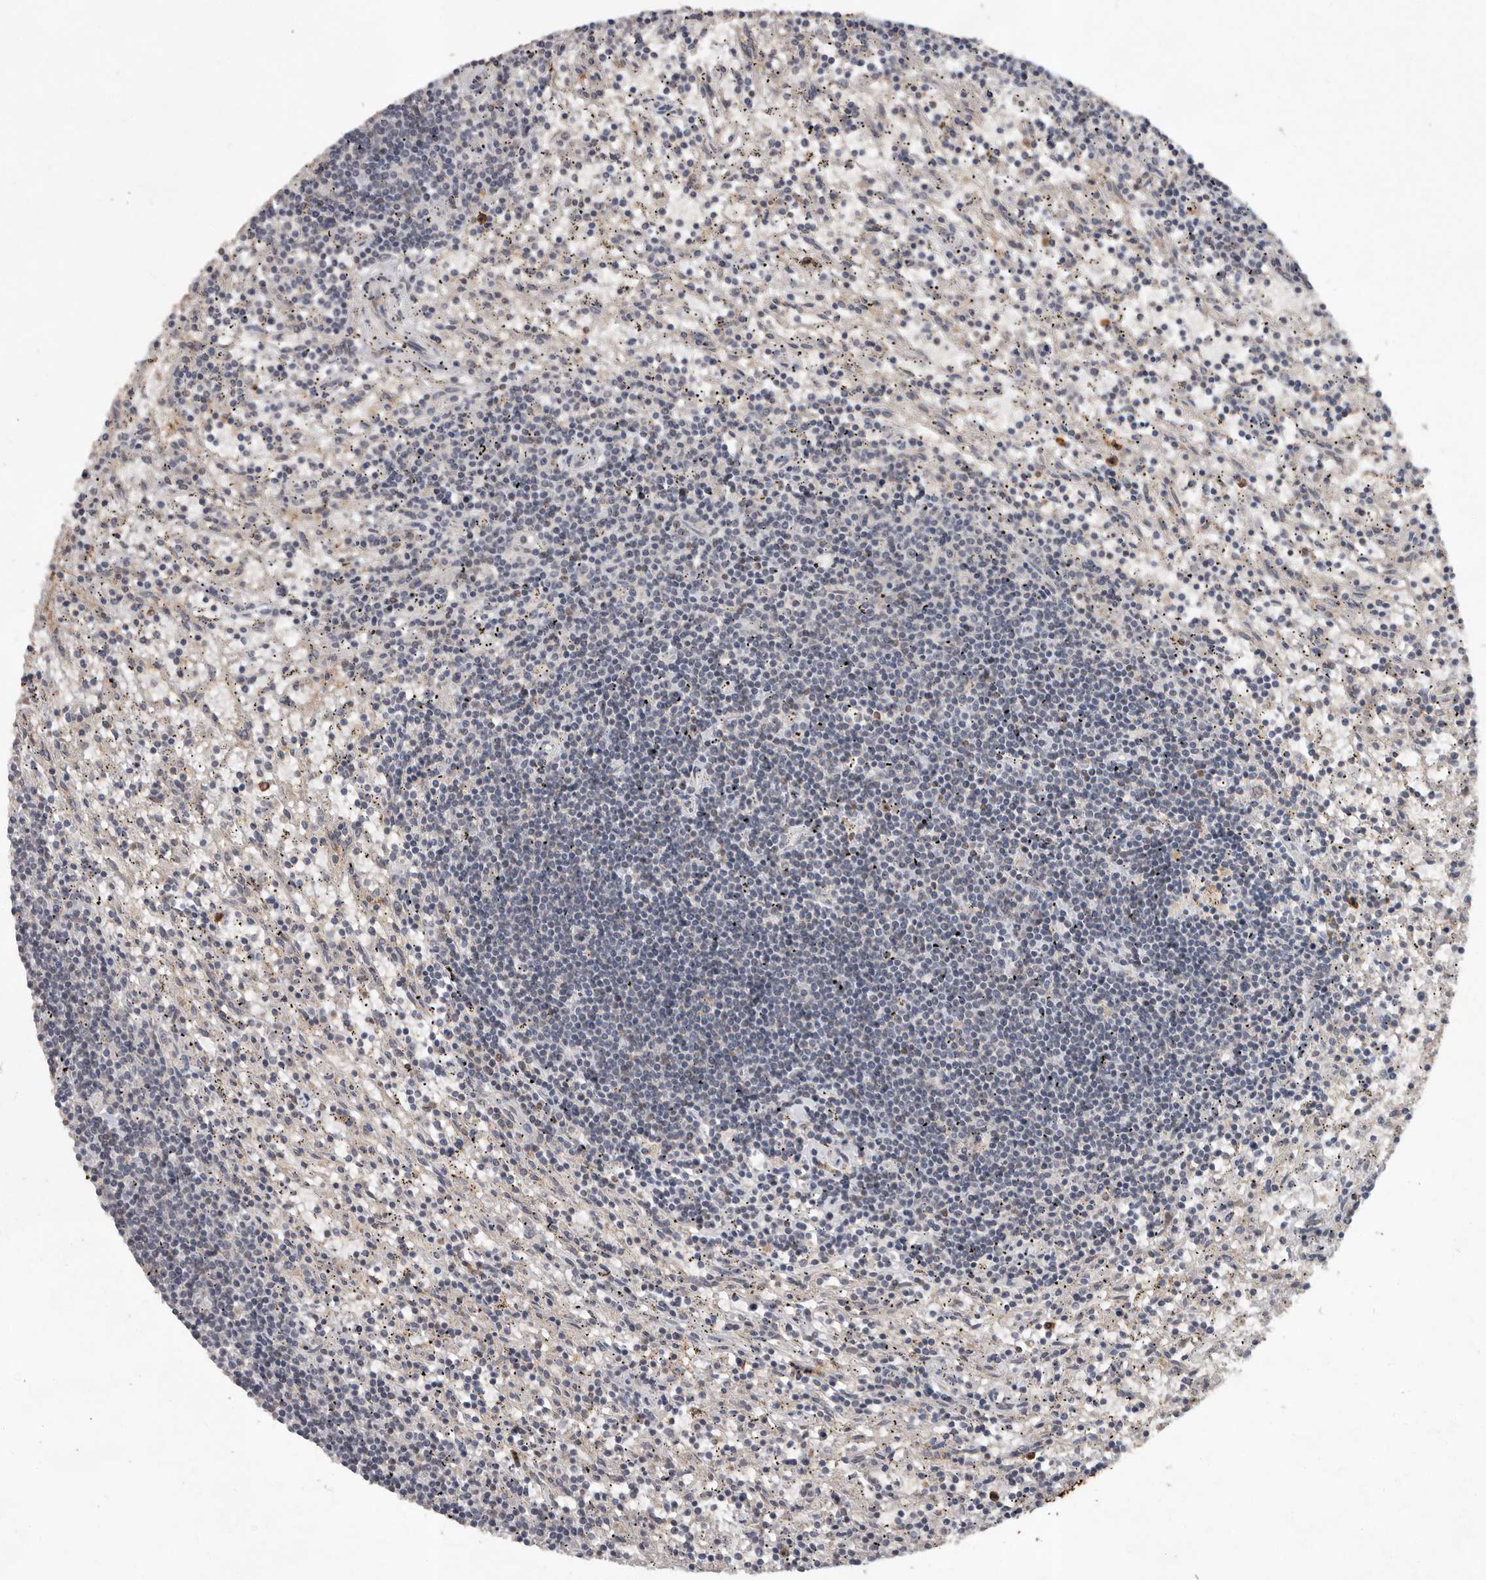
{"staining": {"intensity": "negative", "quantity": "none", "location": "none"}, "tissue": "lymphoma", "cell_type": "Tumor cells", "image_type": "cancer", "snomed": [{"axis": "morphology", "description": "Malignant lymphoma, non-Hodgkin's type, Low grade"}, {"axis": "topography", "description": "Spleen"}], "caption": "Lymphoma was stained to show a protein in brown. There is no significant staining in tumor cells.", "gene": "MTF1", "patient": {"sex": "male", "age": 76}}